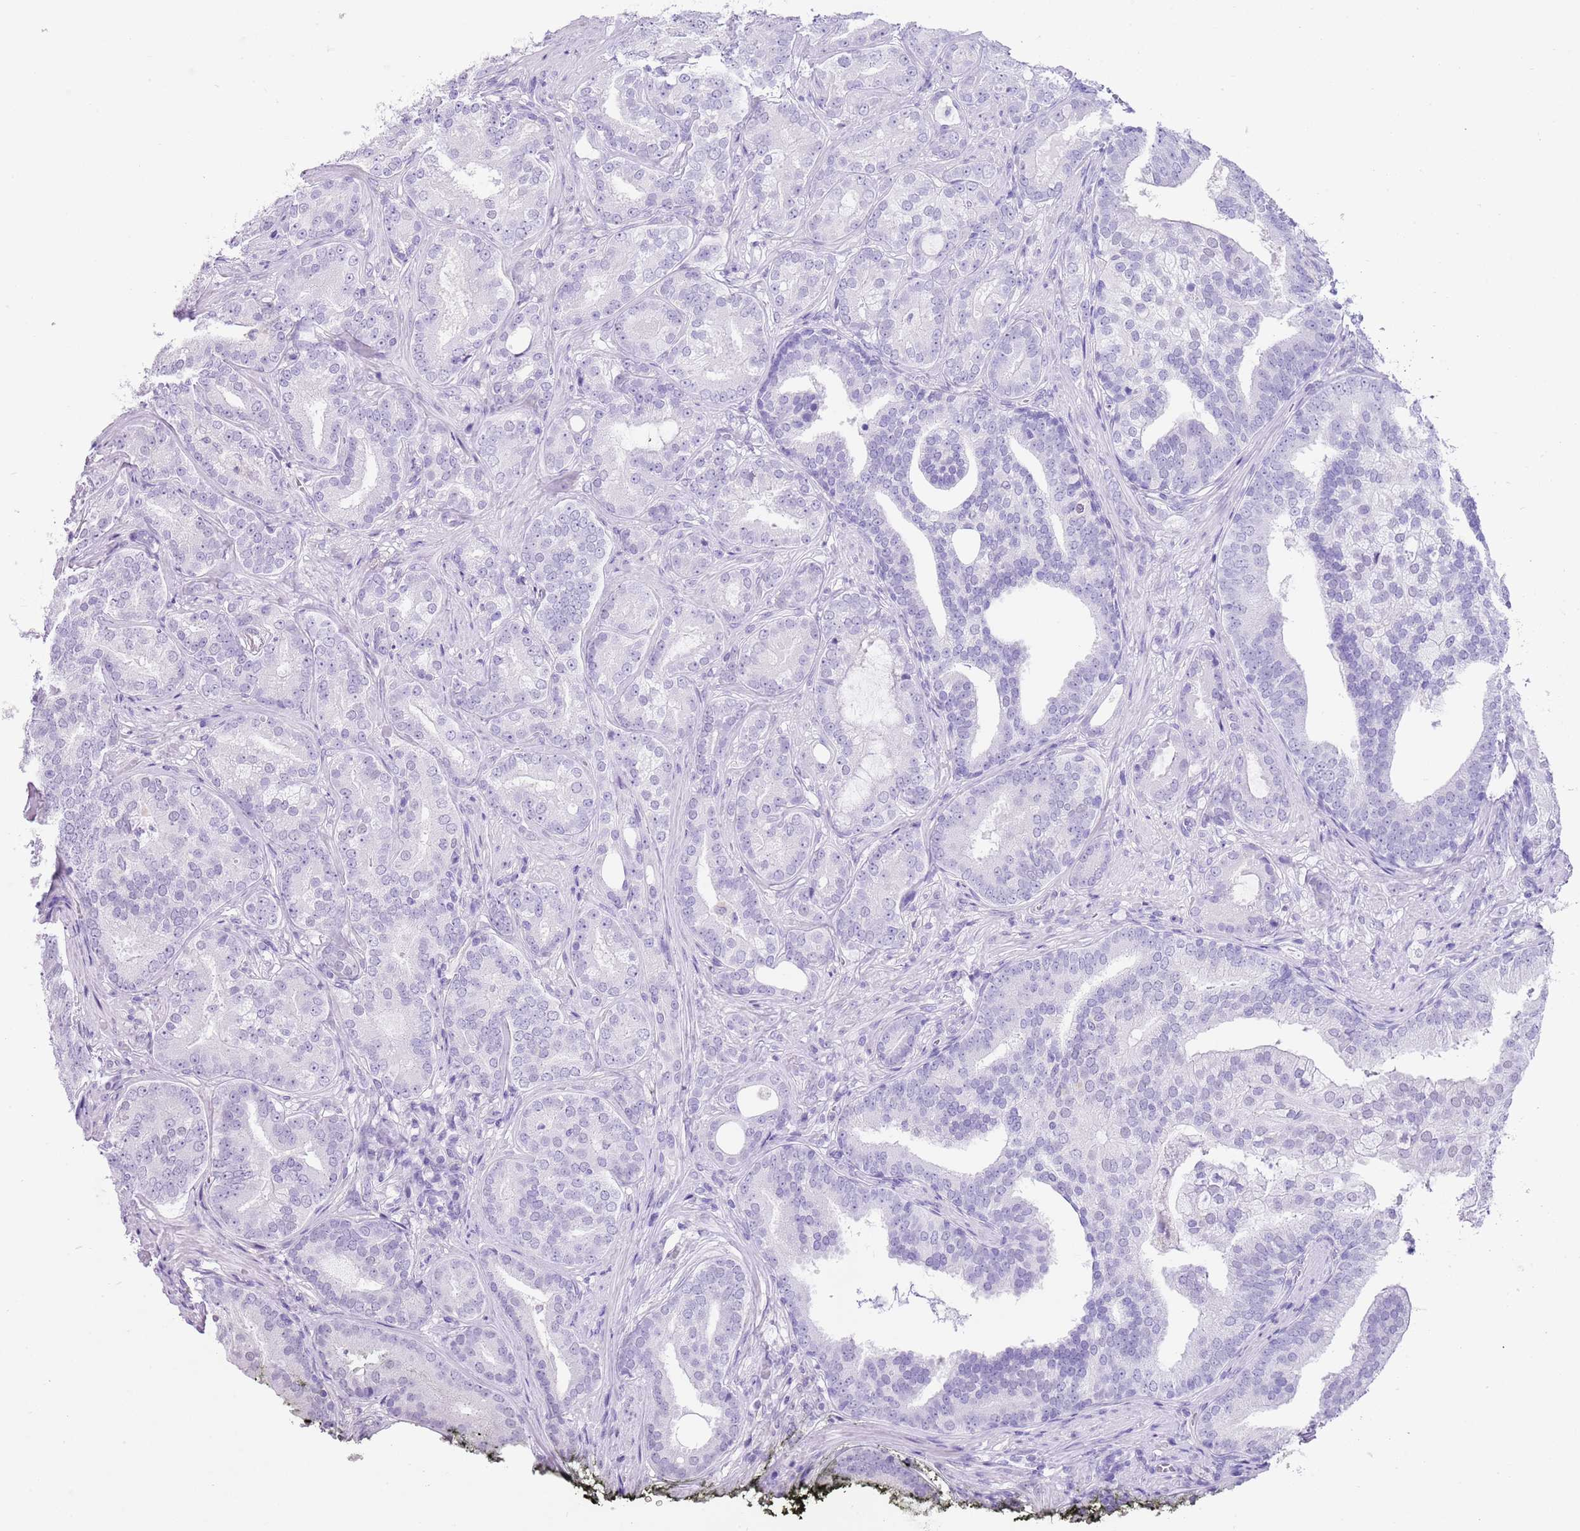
{"staining": {"intensity": "negative", "quantity": "none", "location": "none"}, "tissue": "prostate cancer", "cell_type": "Tumor cells", "image_type": "cancer", "snomed": [{"axis": "morphology", "description": "Adenocarcinoma, High grade"}, {"axis": "topography", "description": "Prostate"}], "caption": "There is no significant expression in tumor cells of prostate cancer.", "gene": "PPP1R17", "patient": {"sex": "male", "age": 55}}